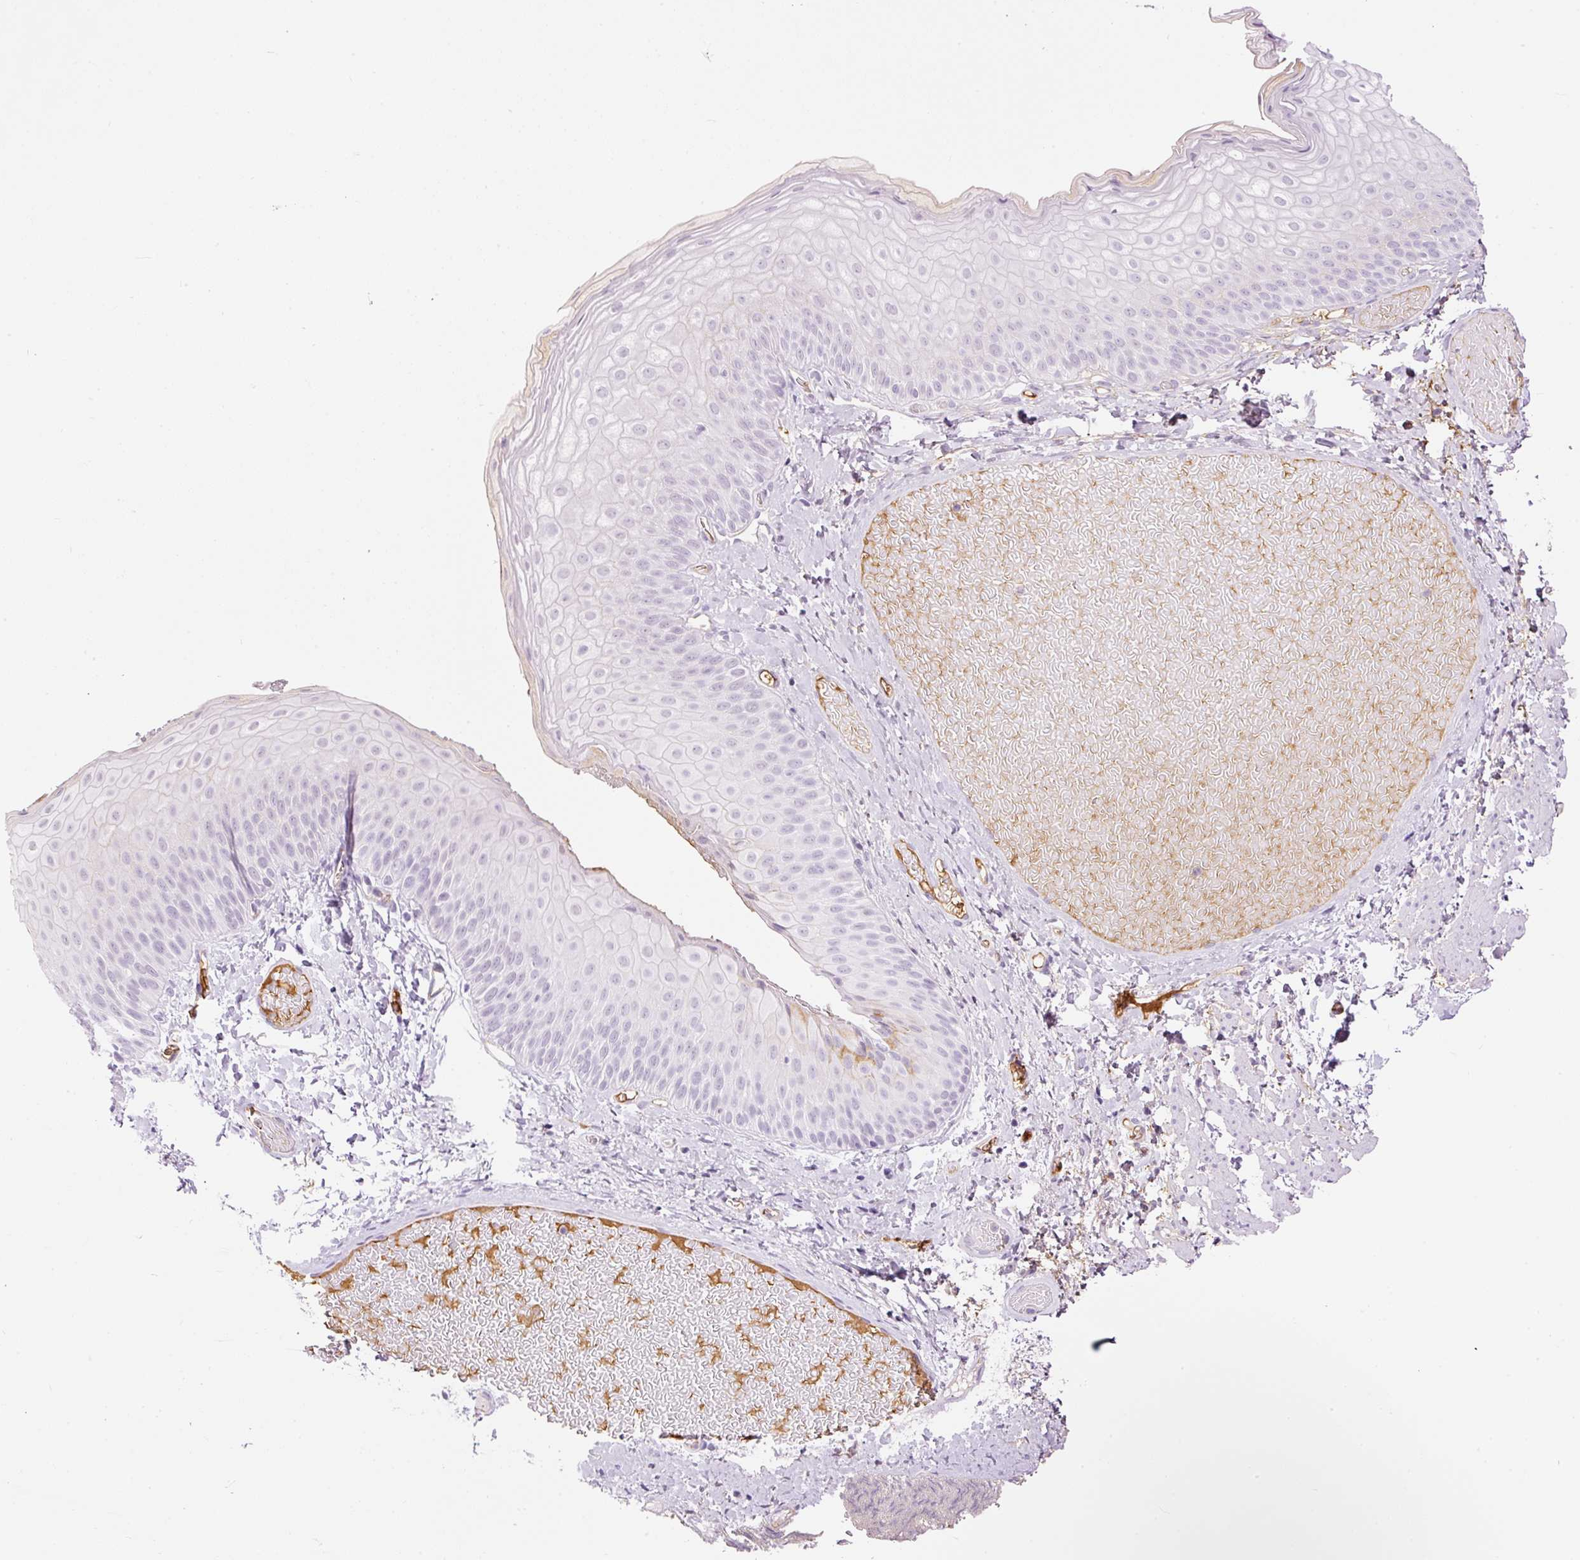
{"staining": {"intensity": "negative", "quantity": "none", "location": "none"}, "tissue": "skin", "cell_type": "Epidermal cells", "image_type": "normal", "snomed": [{"axis": "morphology", "description": "Normal tissue, NOS"}, {"axis": "topography", "description": "Anal"}], "caption": "Micrograph shows no protein positivity in epidermal cells of unremarkable skin. (Brightfield microscopy of DAB (3,3'-diaminobenzidine) immunohistochemistry at high magnification).", "gene": "PRPF38B", "patient": {"sex": "female", "age": 40}}